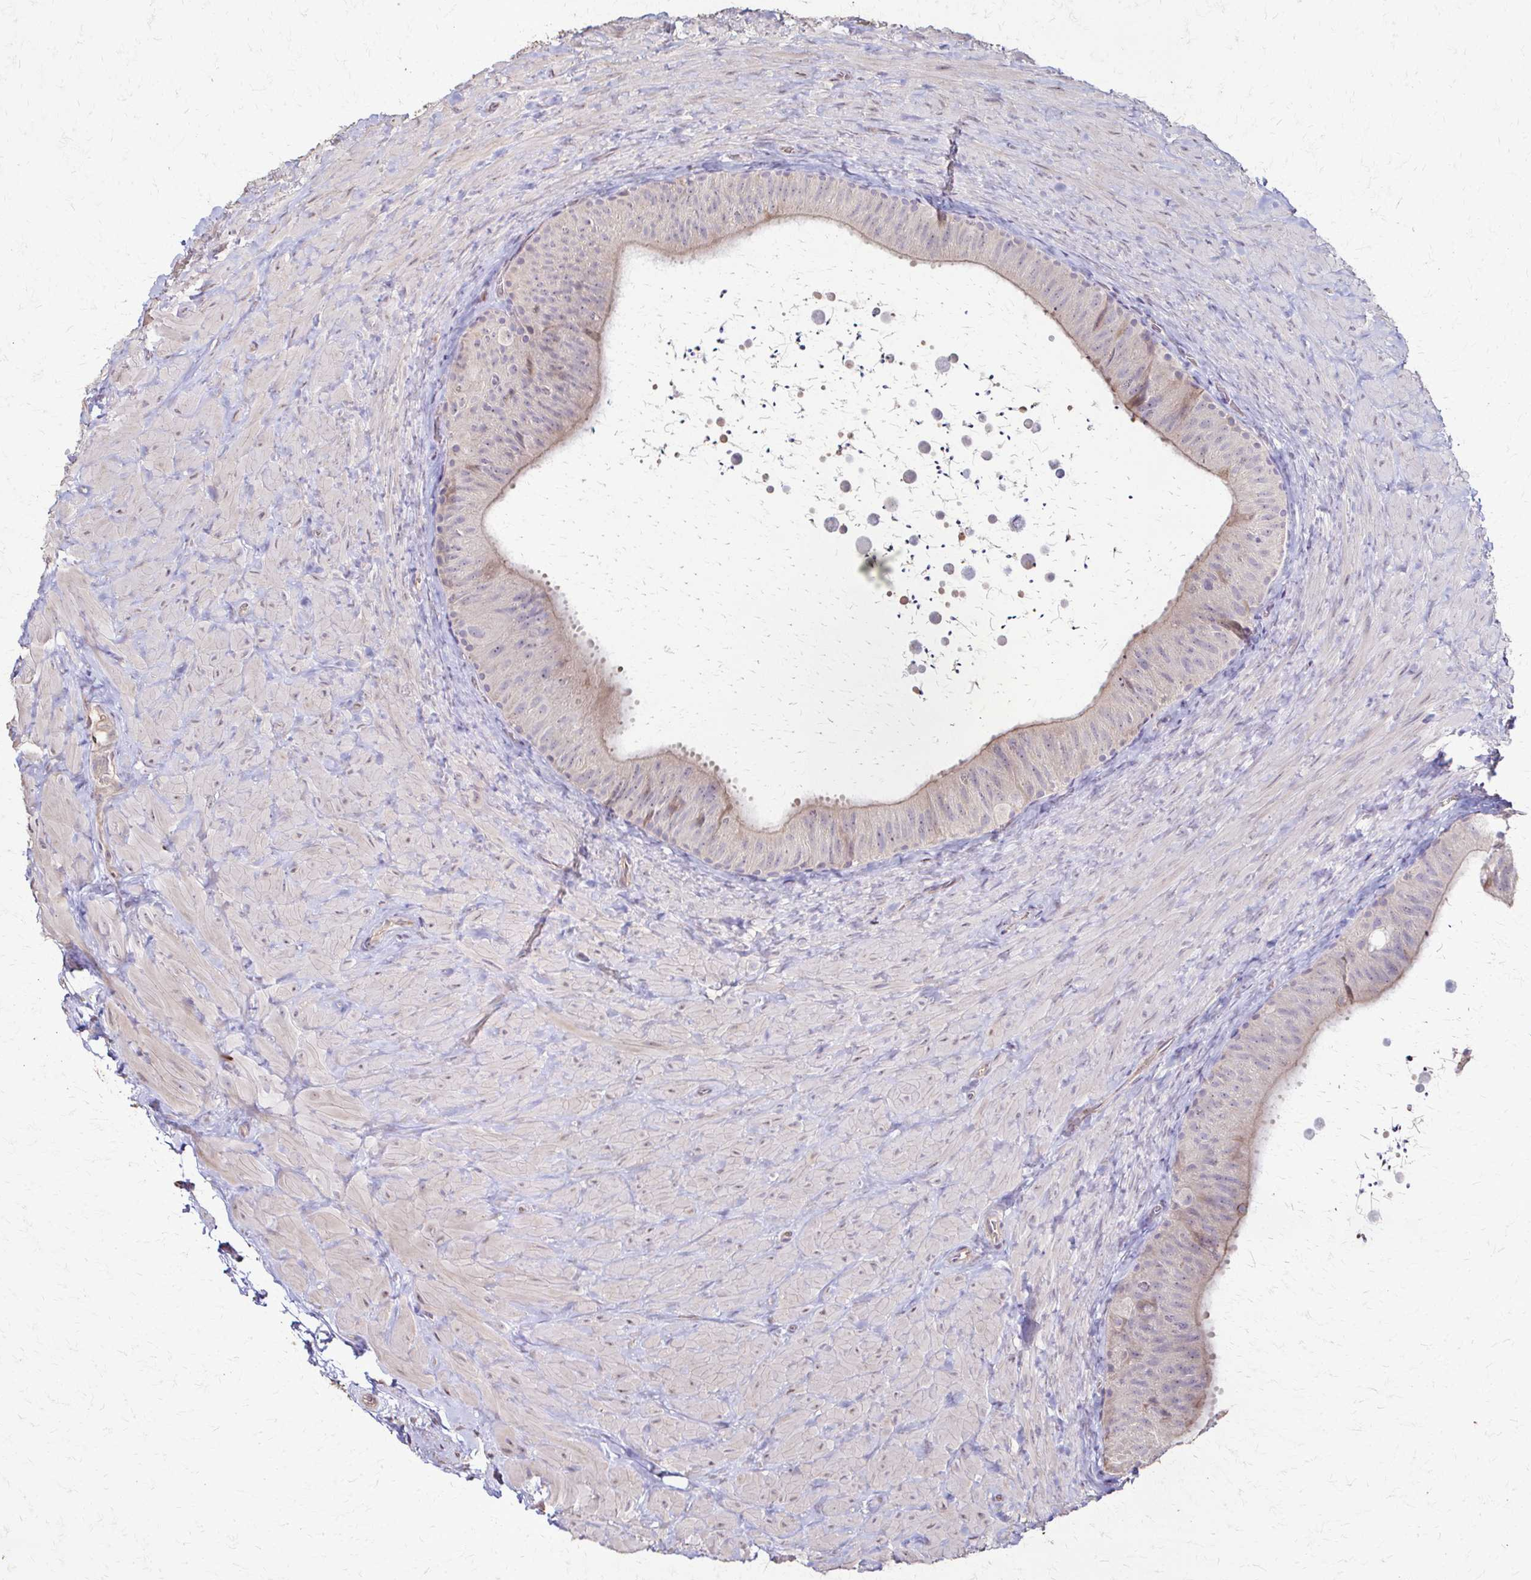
{"staining": {"intensity": "moderate", "quantity": "<25%", "location": "cytoplasmic/membranous"}, "tissue": "epididymis", "cell_type": "Glandular cells", "image_type": "normal", "snomed": [{"axis": "morphology", "description": "Normal tissue, NOS"}, {"axis": "topography", "description": "Epididymis, spermatic cord, NOS"}, {"axis": "topography", "description": "Epididymis"}], "caption": "A high-resolution histopathology image shows immunohistochemistry (IHC) staining of unremarkable epididymis, which reveals moderate cytoplasmic/membranous expression in approximately <25% of glandular cells.", "gene": "IL18BP", "patient": {"sex": "male", "age": 31}}